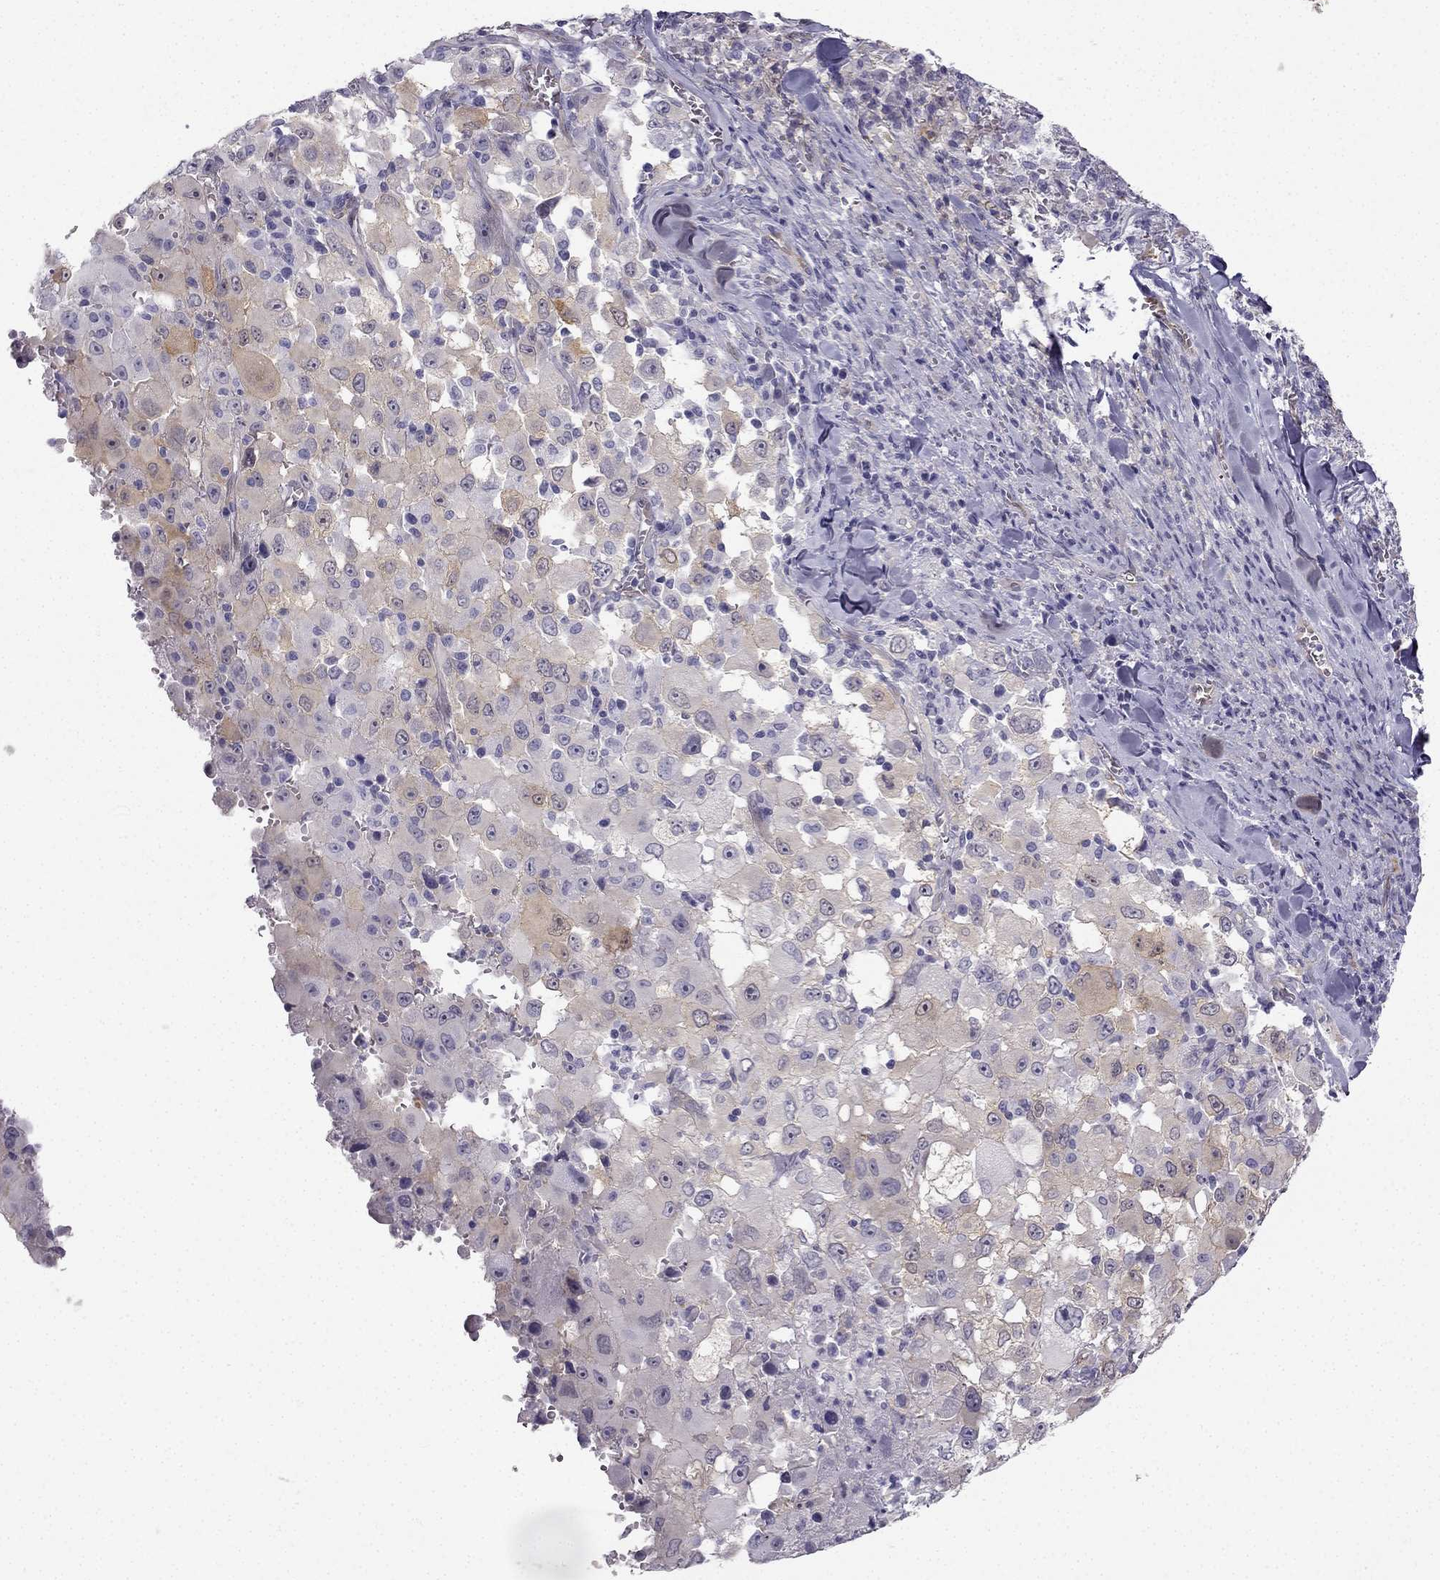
{"staining": {"intensity": "moderate", "quantity": "<25%", "location": "cytoplasmic/membranous"}, "tissue": "melanoma", "cell_type": "Tumor cells", "image_type": "cancer", "snomed": [{"axis": "morphology", "description": "Malignant melanoma, Metastatic site"}, {"axis": "topography", "description": "Soft tissue"}], "caption": "DAB immunohistochemical staining of malignant melanoma (metastatic site) shows moderate cytoplasmic/membranous protein expression in approximately <25% of tumor cells.", "gene": "NQO1", "patient": {"sex": "male", "age": 50}}